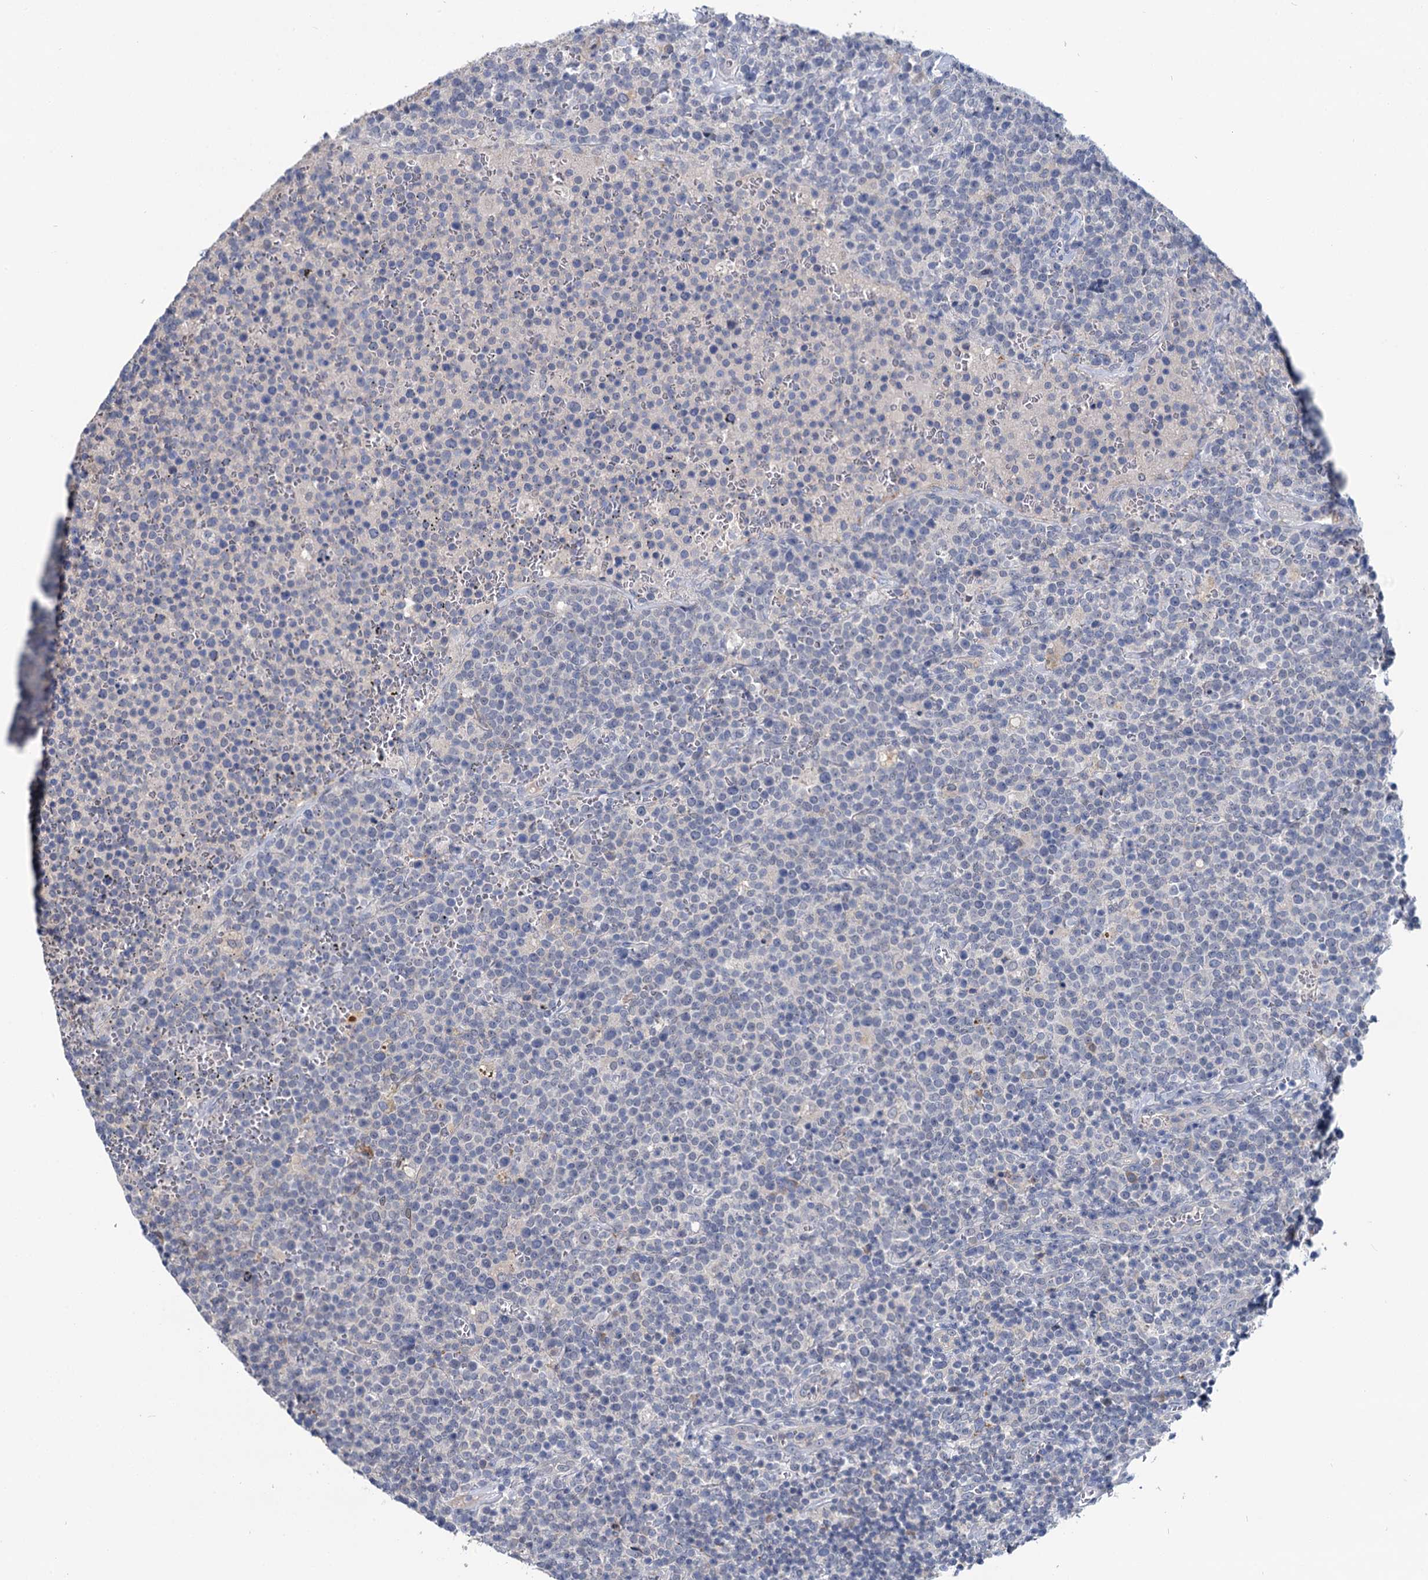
{"staining": {"intensity": "negative", "quantity": "none", "location": "none"}, "tissue": "lymphoma", "cell_type": "Tumor cells", "image_type": "cancer", "snomed": [{"axis": "morphology", "description": "Malignant lymphoma, non-Hodgkin's type, High grade"}, {"axis": "topography", "description": "Lymph node"}], "caption": "Histopathology image shows no significant protein expression in tumor cells of lymphoma.", "gene": "ANKRD42", "patient": {"sex": "male", "age": 61}}